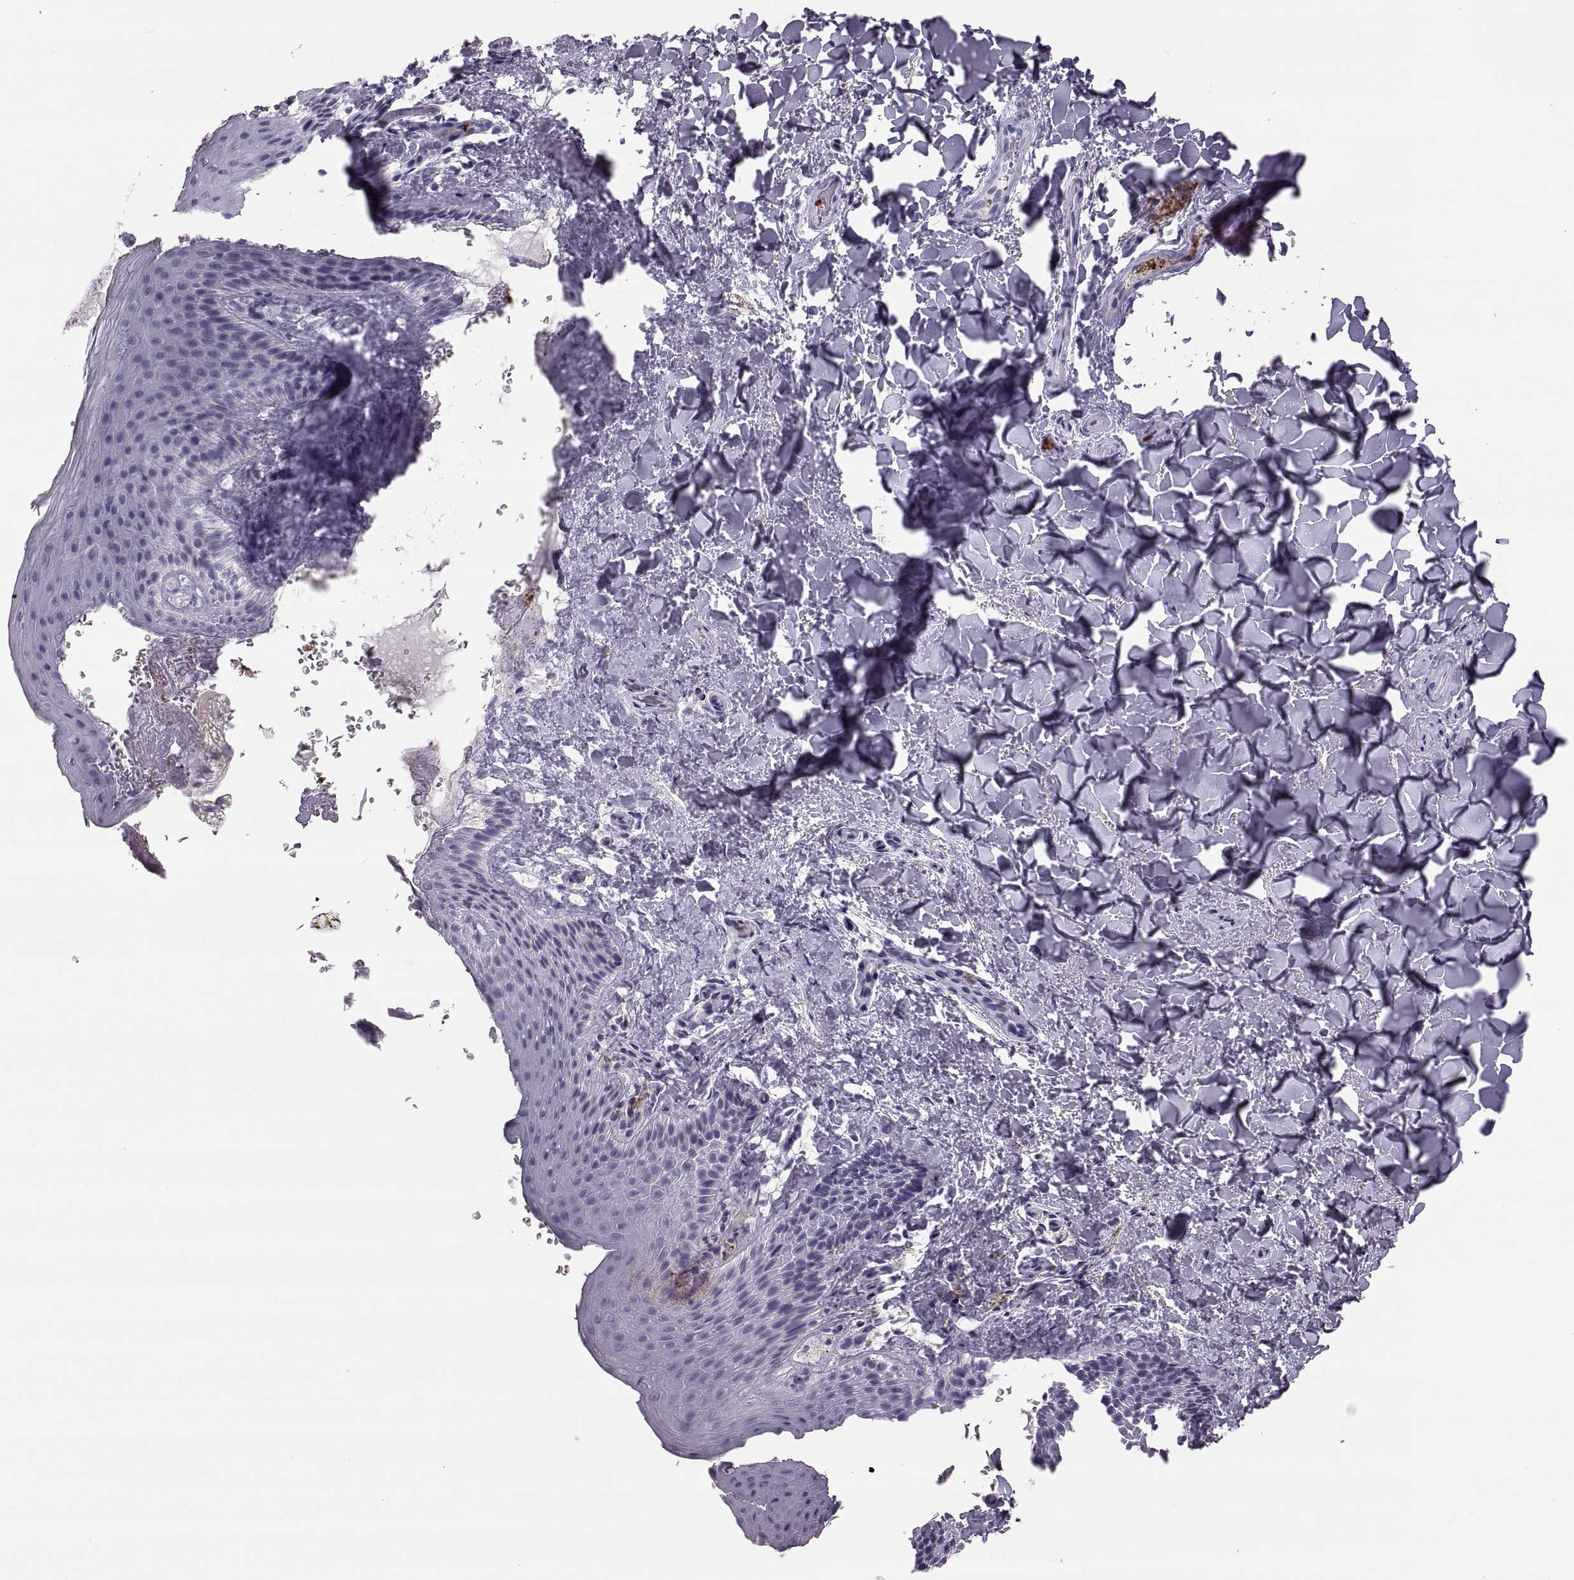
{"staining": {"intensity": "negative", "quantity": "none", "location": "none"}, "tissue": "skin", "cell_type": "Epidermal cells", "image_type": "normal", "snomed": [{"axis": "morphology", "description": "Normal tissue, NOS"}, {"axis": "topography", "description": "Anal"}], "caption": "Epidermal cells show no significant expression in benign skin.", "gene": "MILR1", "patient": {"sex": "male", "age": 36}}